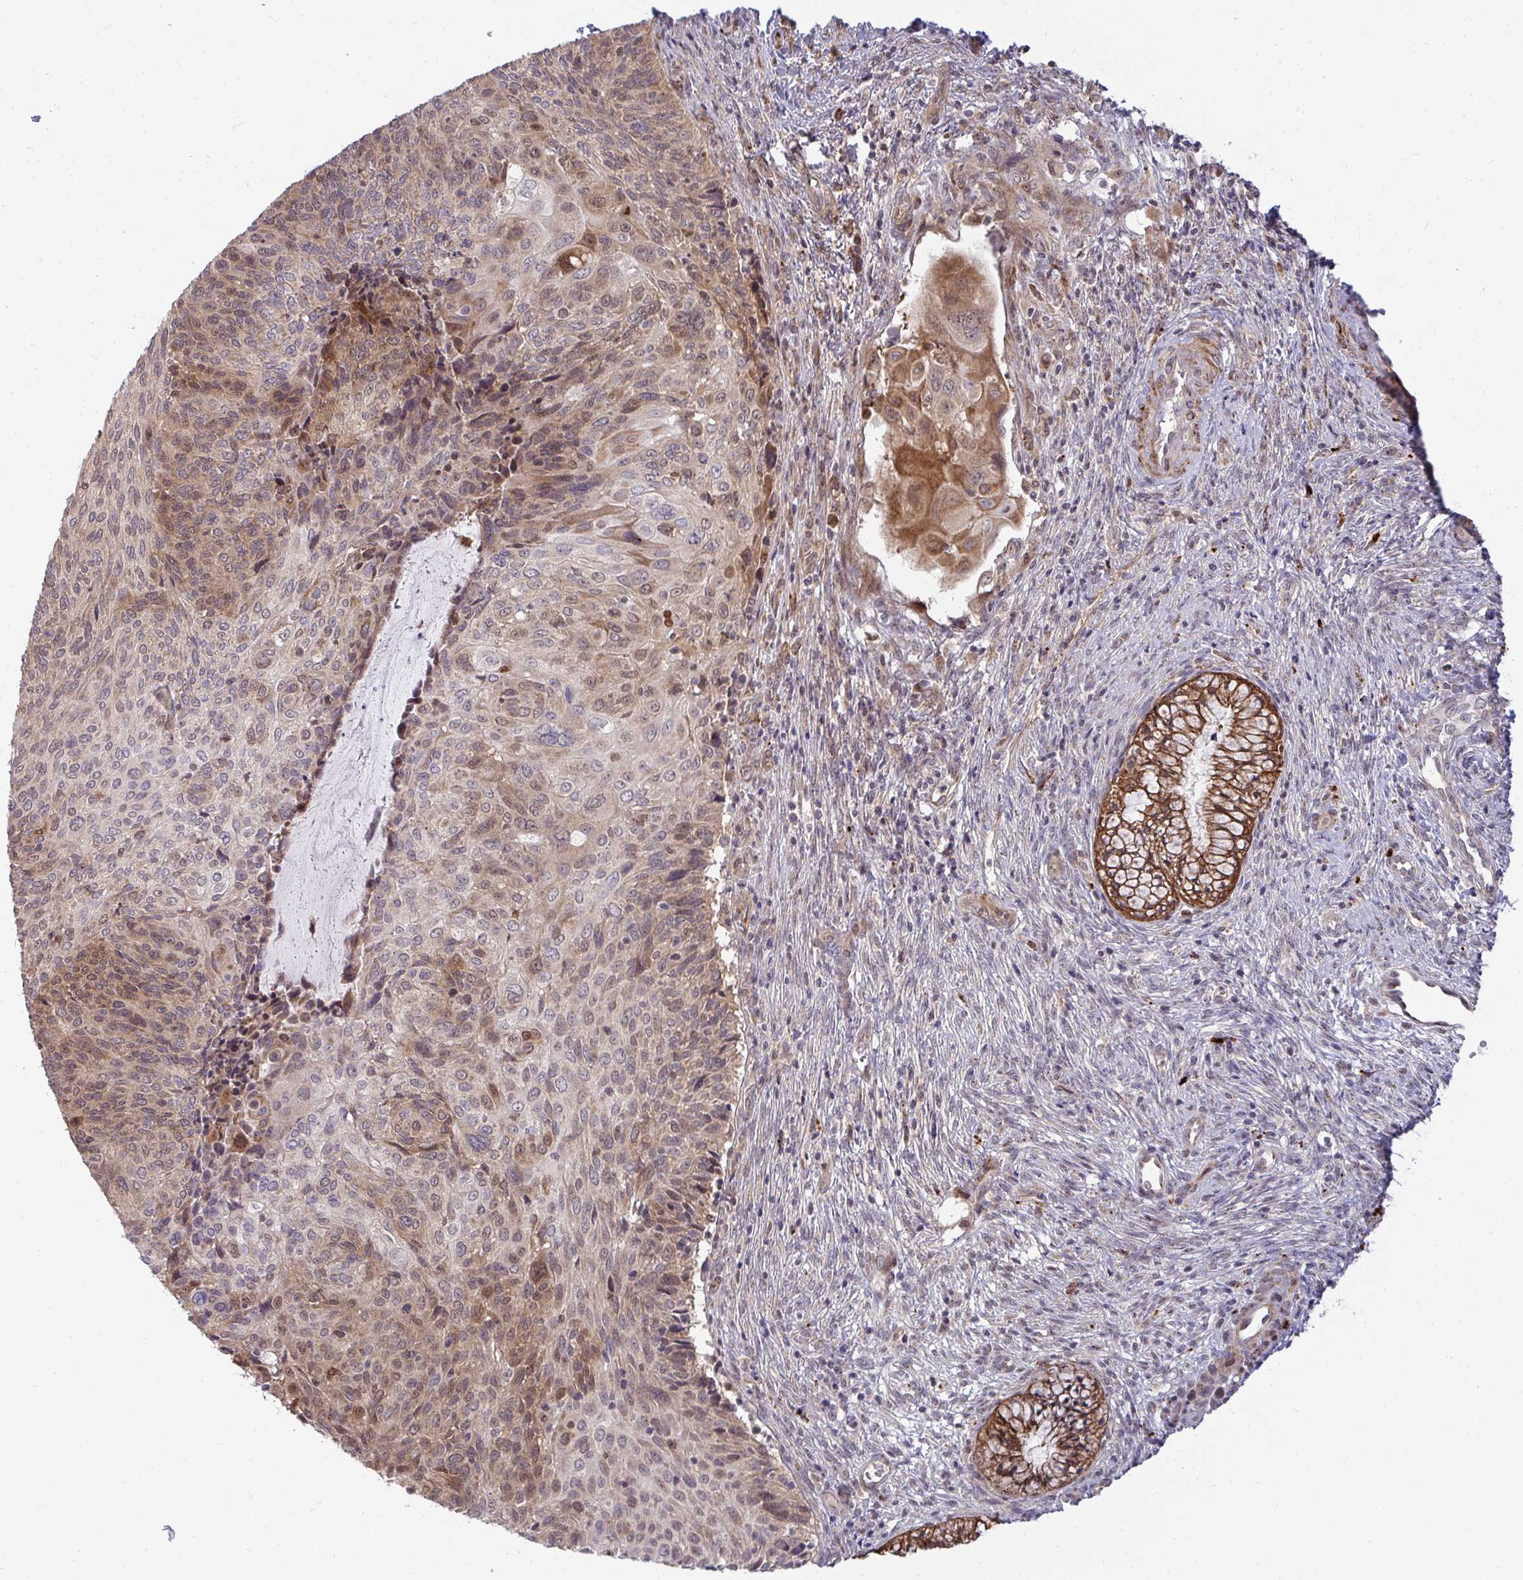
{"staining": {"intensity": "moderate", "quantity": "<25%", "location": "cytoplasmic/membranous"}, "tissue": "cervical cancer", "cell_type": "Tumor cells", "image_type": "cancer", "snomed": [{"axis": "morphology", "description": "Squamous cell carcinoma, NOS"}, {"axis": "topography", "description": "Cervix"}], "caption": "IHC photomicrograph of cervical cancer stained for a protein (brown), which reveals low levels of moderate cytoplasmic/membranous positivity in about <25% of tumor cells.", "gene": "TRIM44", "patient": {"sex": "female", "age": 49}}